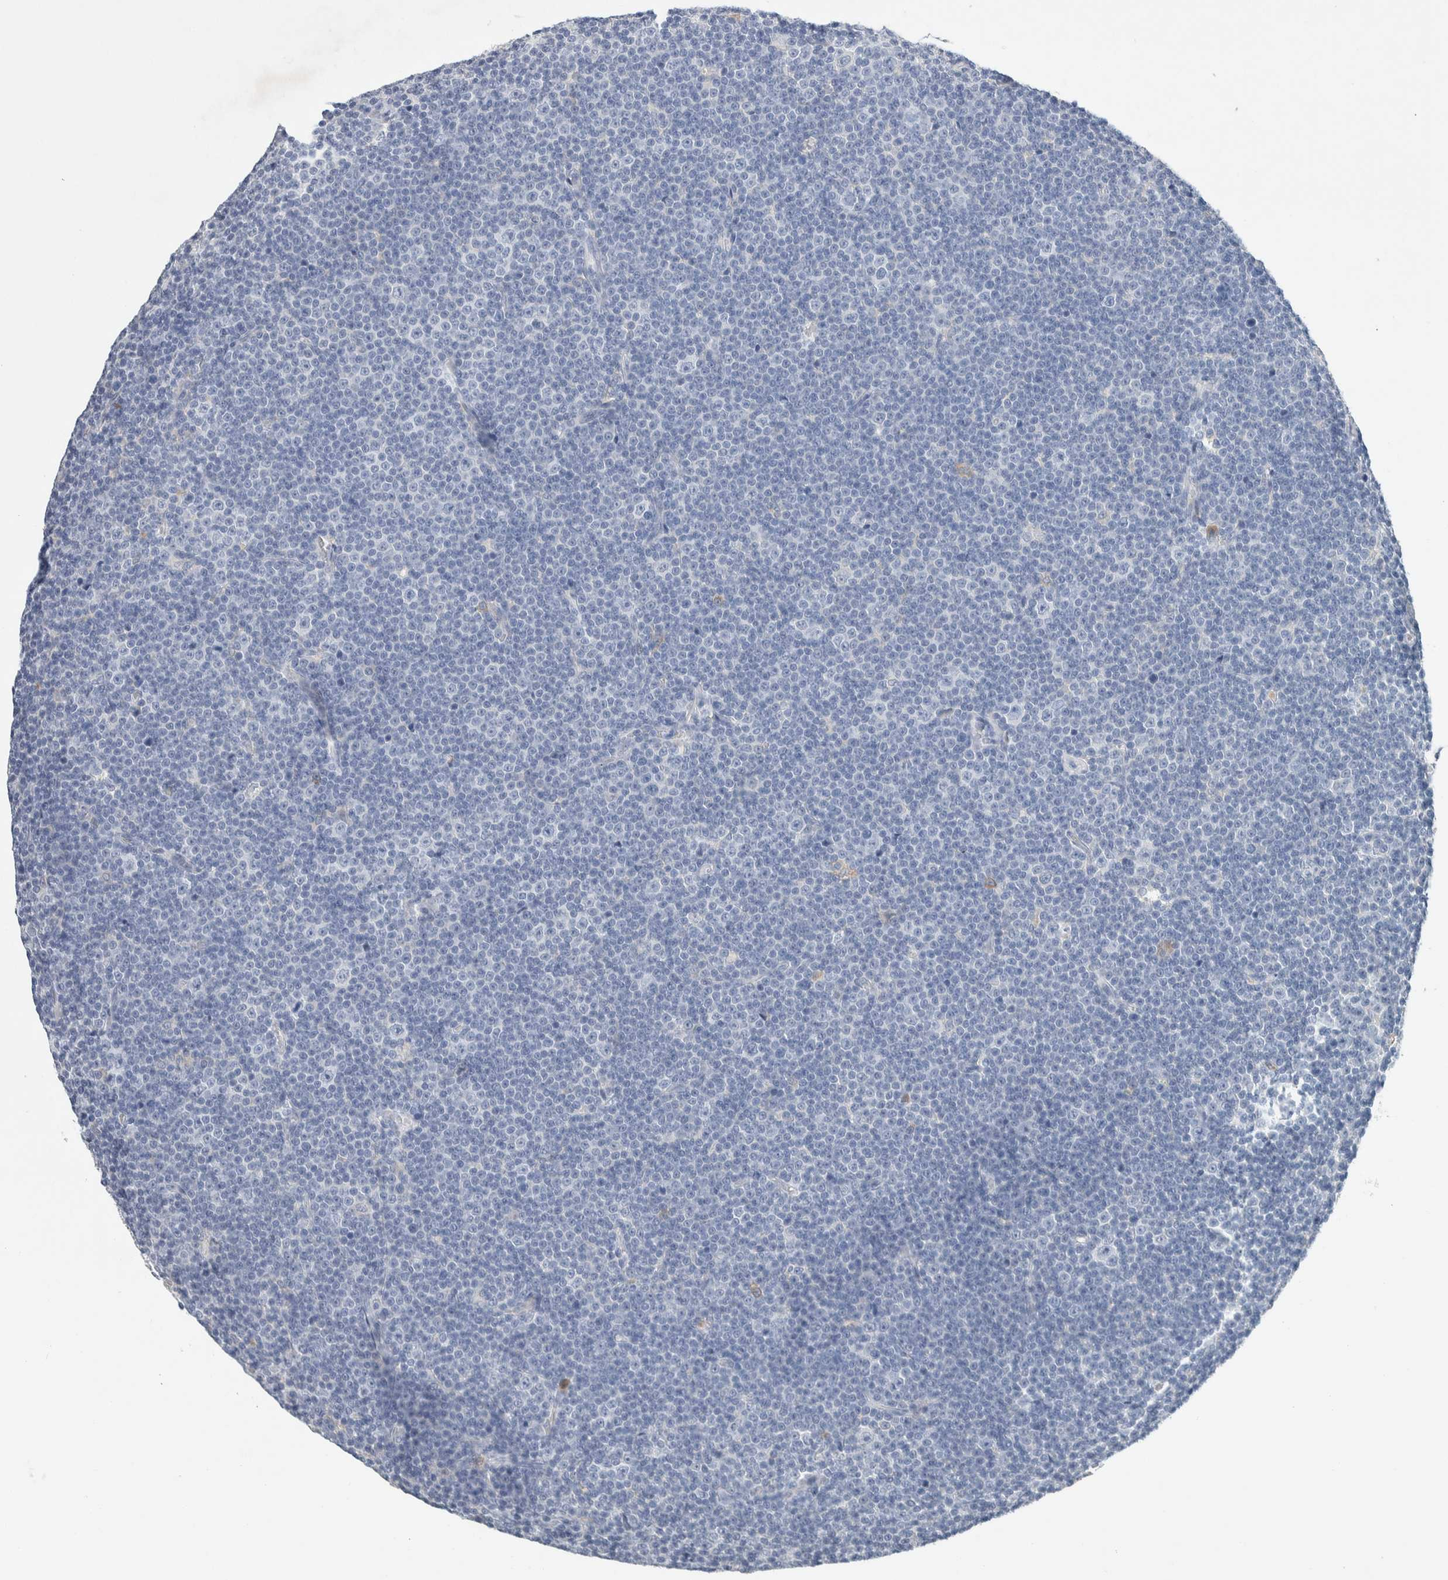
{"staining": {"intensity": "negative", "quantity": "none", "location": "none"}, "tissue": "lymphoma", "cell_type": "Tumor cells", "image_type": "cancer", "snomed": [{"axis": "morphology", "description": "Malignant lymphoma, non-Hodgkin's type, Low grade"}, {"axis": "topography", "description": "Lymph node"}], "caption": "High power microscopy micrograph of an IHC micrograph of malignant lymphoma, non-Hodgkin's type (low-grade), revealing no significant staining in tumor cells.", "gene": "NCF2", "patient": {"sex": "female", "age": 67}}